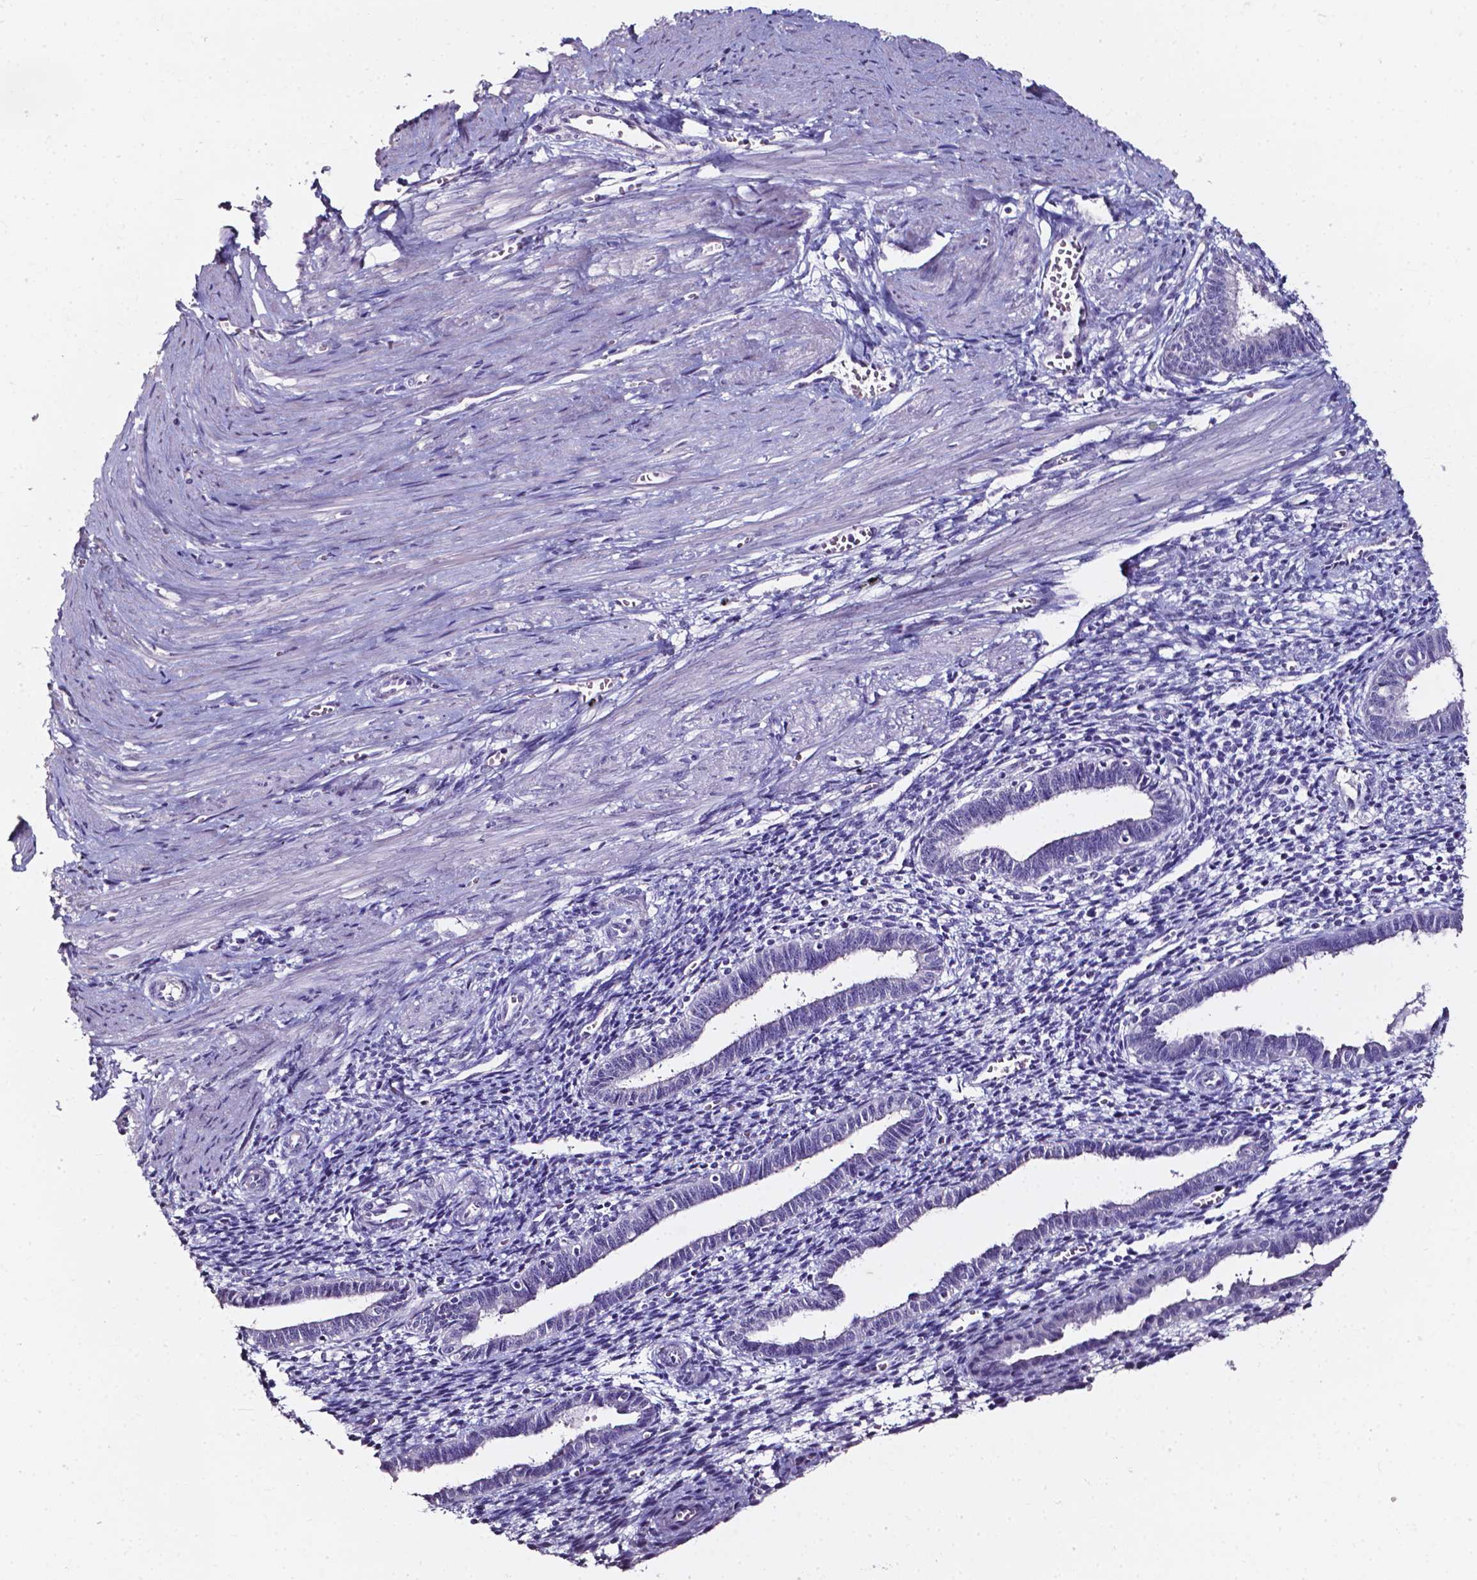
{"staining": {"intensity": "negative", "quantity": "none", "location": "none"}, "tissue": "endometrium", "cell_type": "Cells in endometrial stroma", "image_type": "normal", "snomed": [{"axis": "morphology", "description": "Normal tissue, NOS"}, {"axis": "topography", "description": "Endometrium"}], "caption": "This micrograph is of benign endometrium stained with immunohistochemistry to label a protein in brown with the nuclei are counter-stained blue. There is no staining in cells in endometrial stroma.", "gene": "DEFA5", "patient": {"sex": "female", "age": 37}}